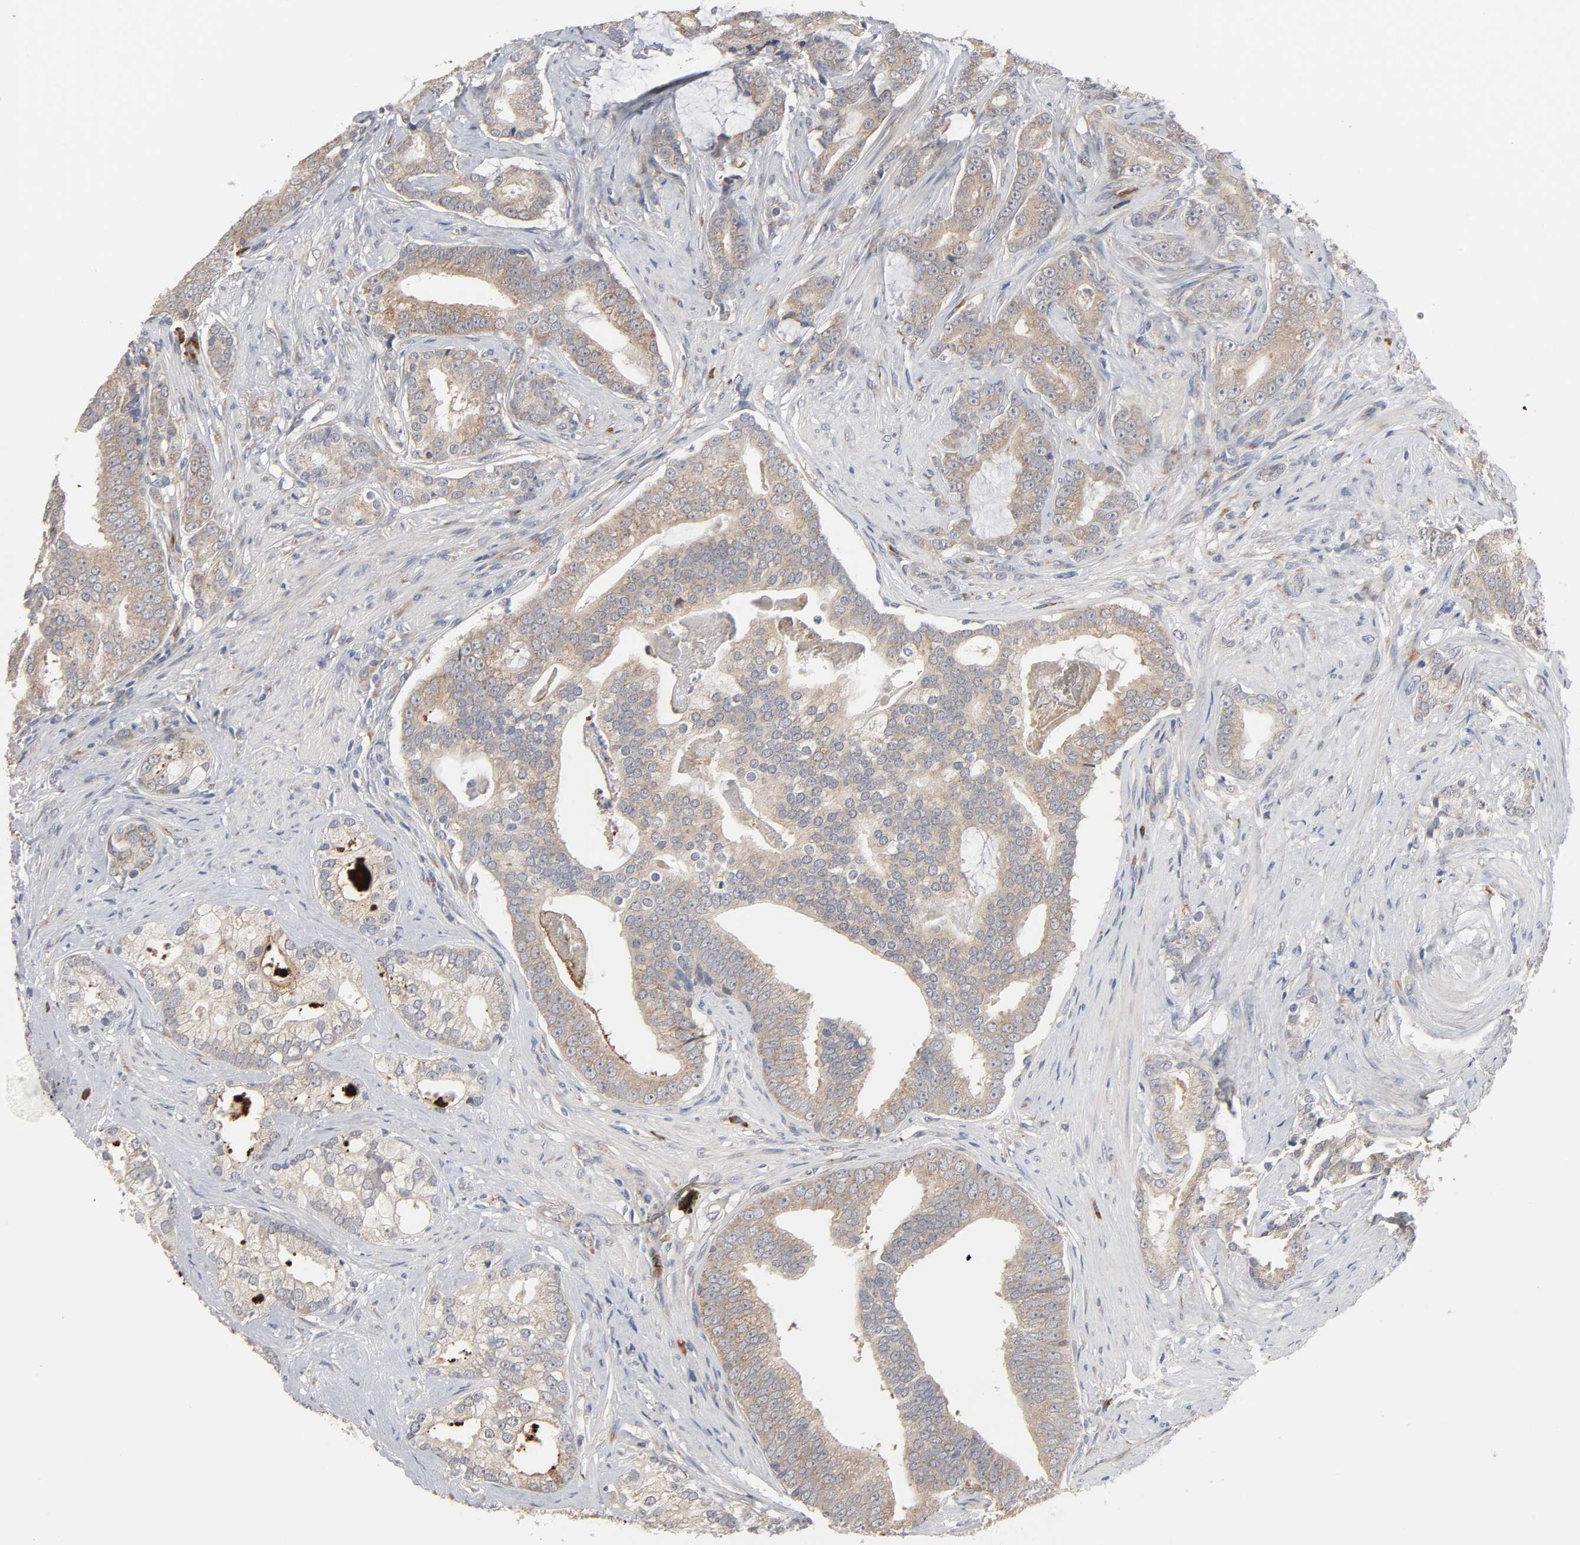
{"staining": {"intensity": "weak", "quantity": ">75%", "location": "cytoplasmic/membranous"}, "tissue": "prostate cancer", "cell_type": "Tumor cells", "image_type": "cancer", "snomed": [{"axis": "morphology", "description": "Adenocarcinoma, Low grade"}, {"axis": "topography", "description": "Prostate"}], "caption": "A micrograph of prostate cancer stained for a protein reveals weak cytoplasmic/membranous brown staining in tumor cells.", "gene": "HDLBP", "patient": {"sex": "male", "age": 58}}